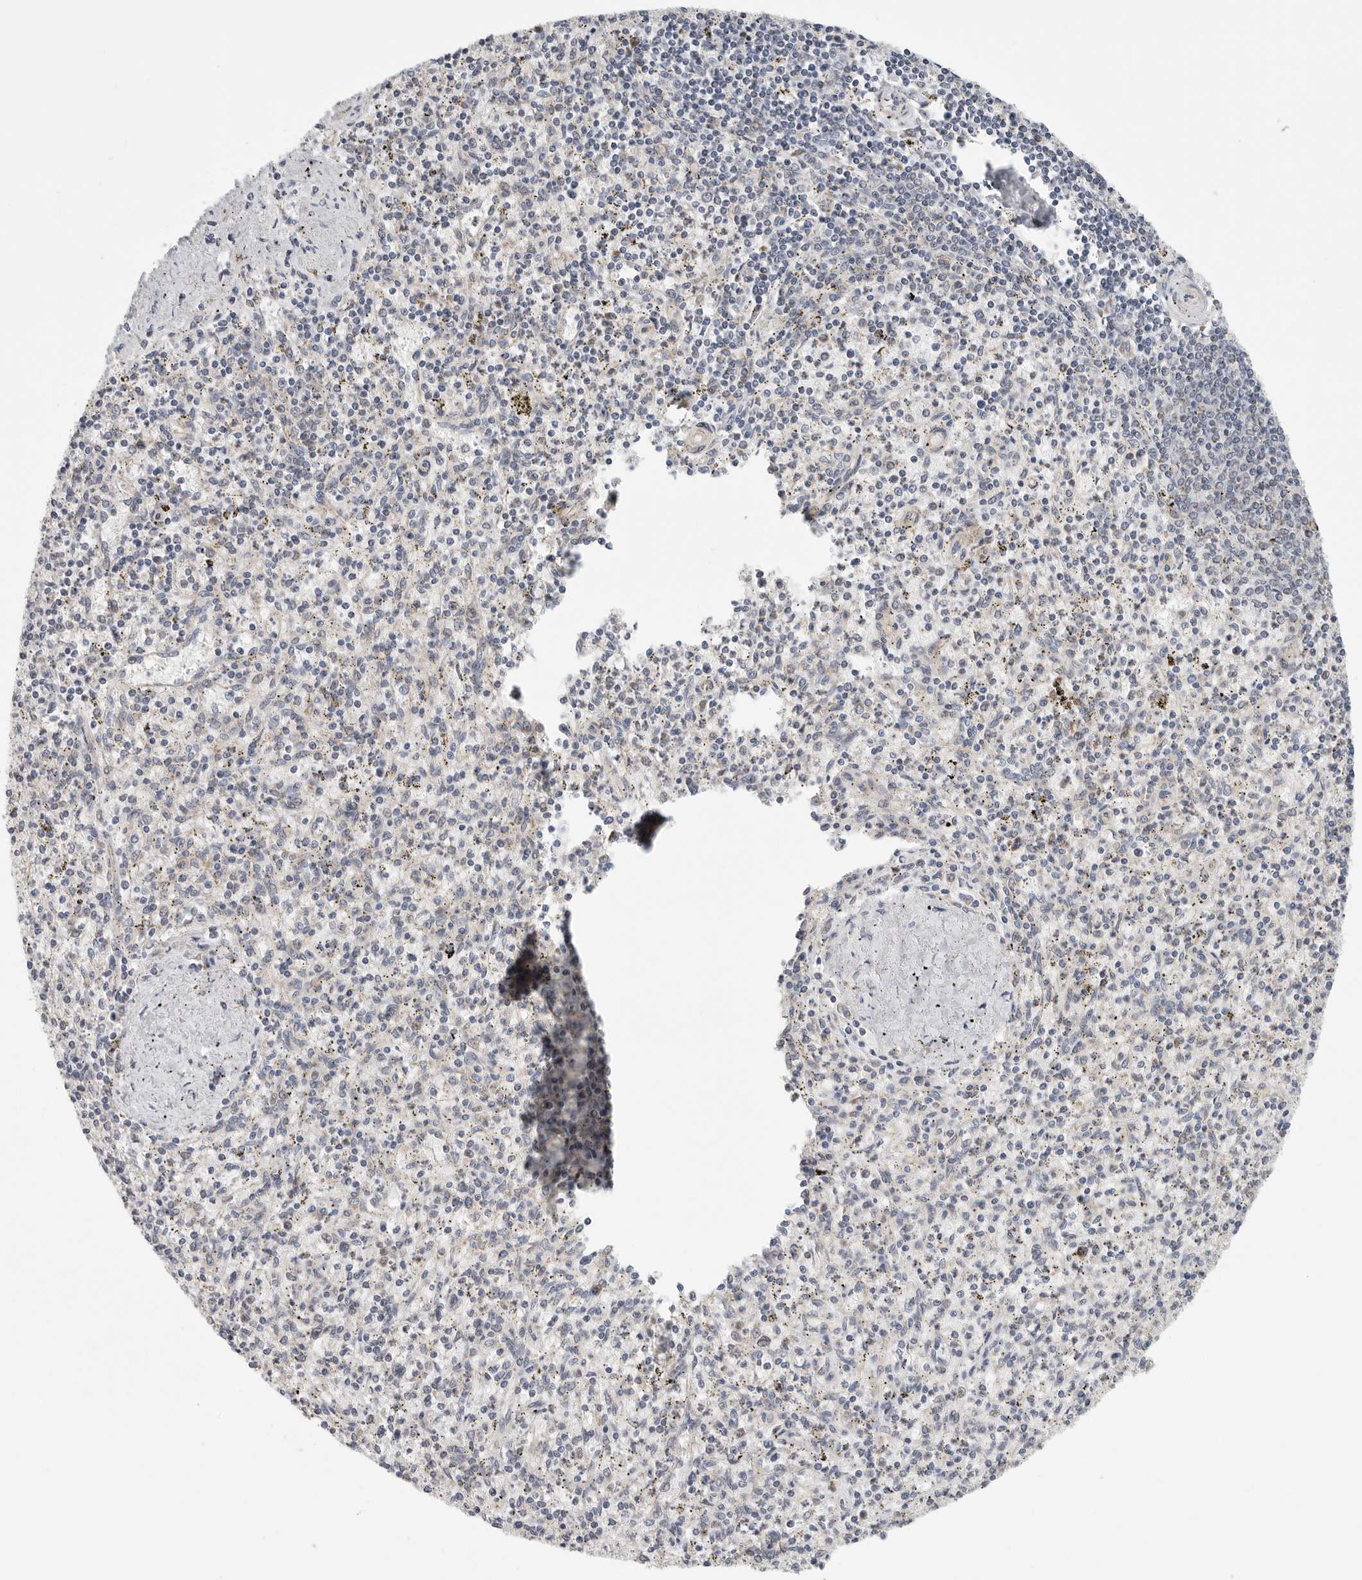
{"staining": {"intensity": "negative", "quantity": "none", "location": "none"}, "tissue": "spleen", "cell_type": "Cells in red pulp", "image_type": "normal", "snomed": [{"axis": "morphology", "description": "Normal tissue, NOS"}, {"axis": "topography", "description": "Spleen"}], "caption": "An image of human spleen is negative for staining in cells in red pulp. Nuclei are stained in blue.", "gene": "FKBP8", "patient": {"sex": "male", "age": 72}}